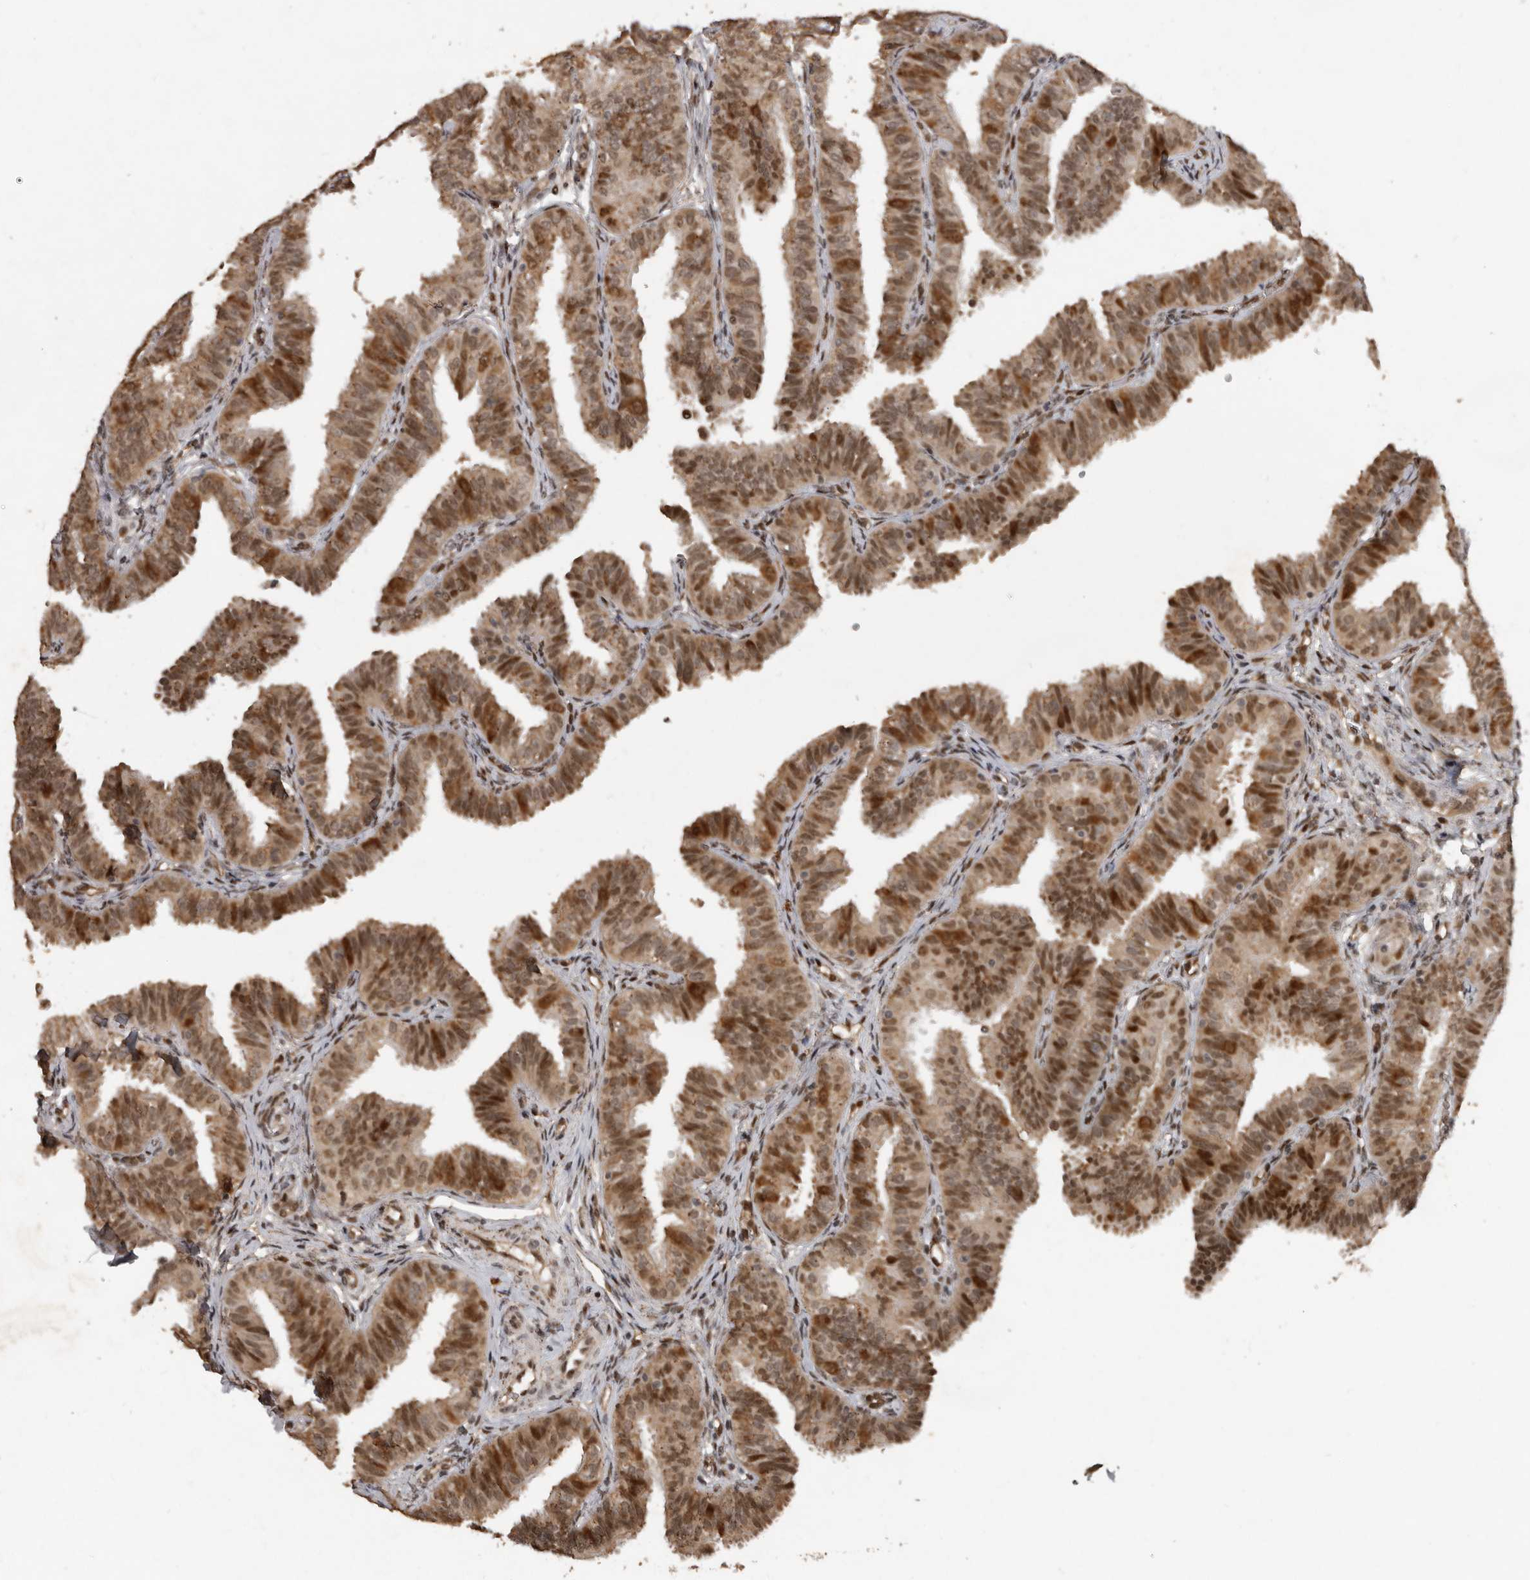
{"staining": {"intensity": "moderate", "quantity": ">75%", "location": "cytoplasmic/membranous,nuclear"}, "tissue": "fallopian tube", "cell_type": "Glandular cells", "image_type": "normal", "snomed": [{"axis": "morphology", "description": "Normal tissue, NOS"}, {"axis": "topography", "description": "Fallopian tube"}], "caption": "Normal fallopian tube reveals moderate cytoplasmic/membranous,nuclear expression in about >75% of glandular cells (DAB = brown stain, brightfield microscopy at high magnification)..", "gene": "CDC27", "patient": {"sex": "female", "age": 35}}